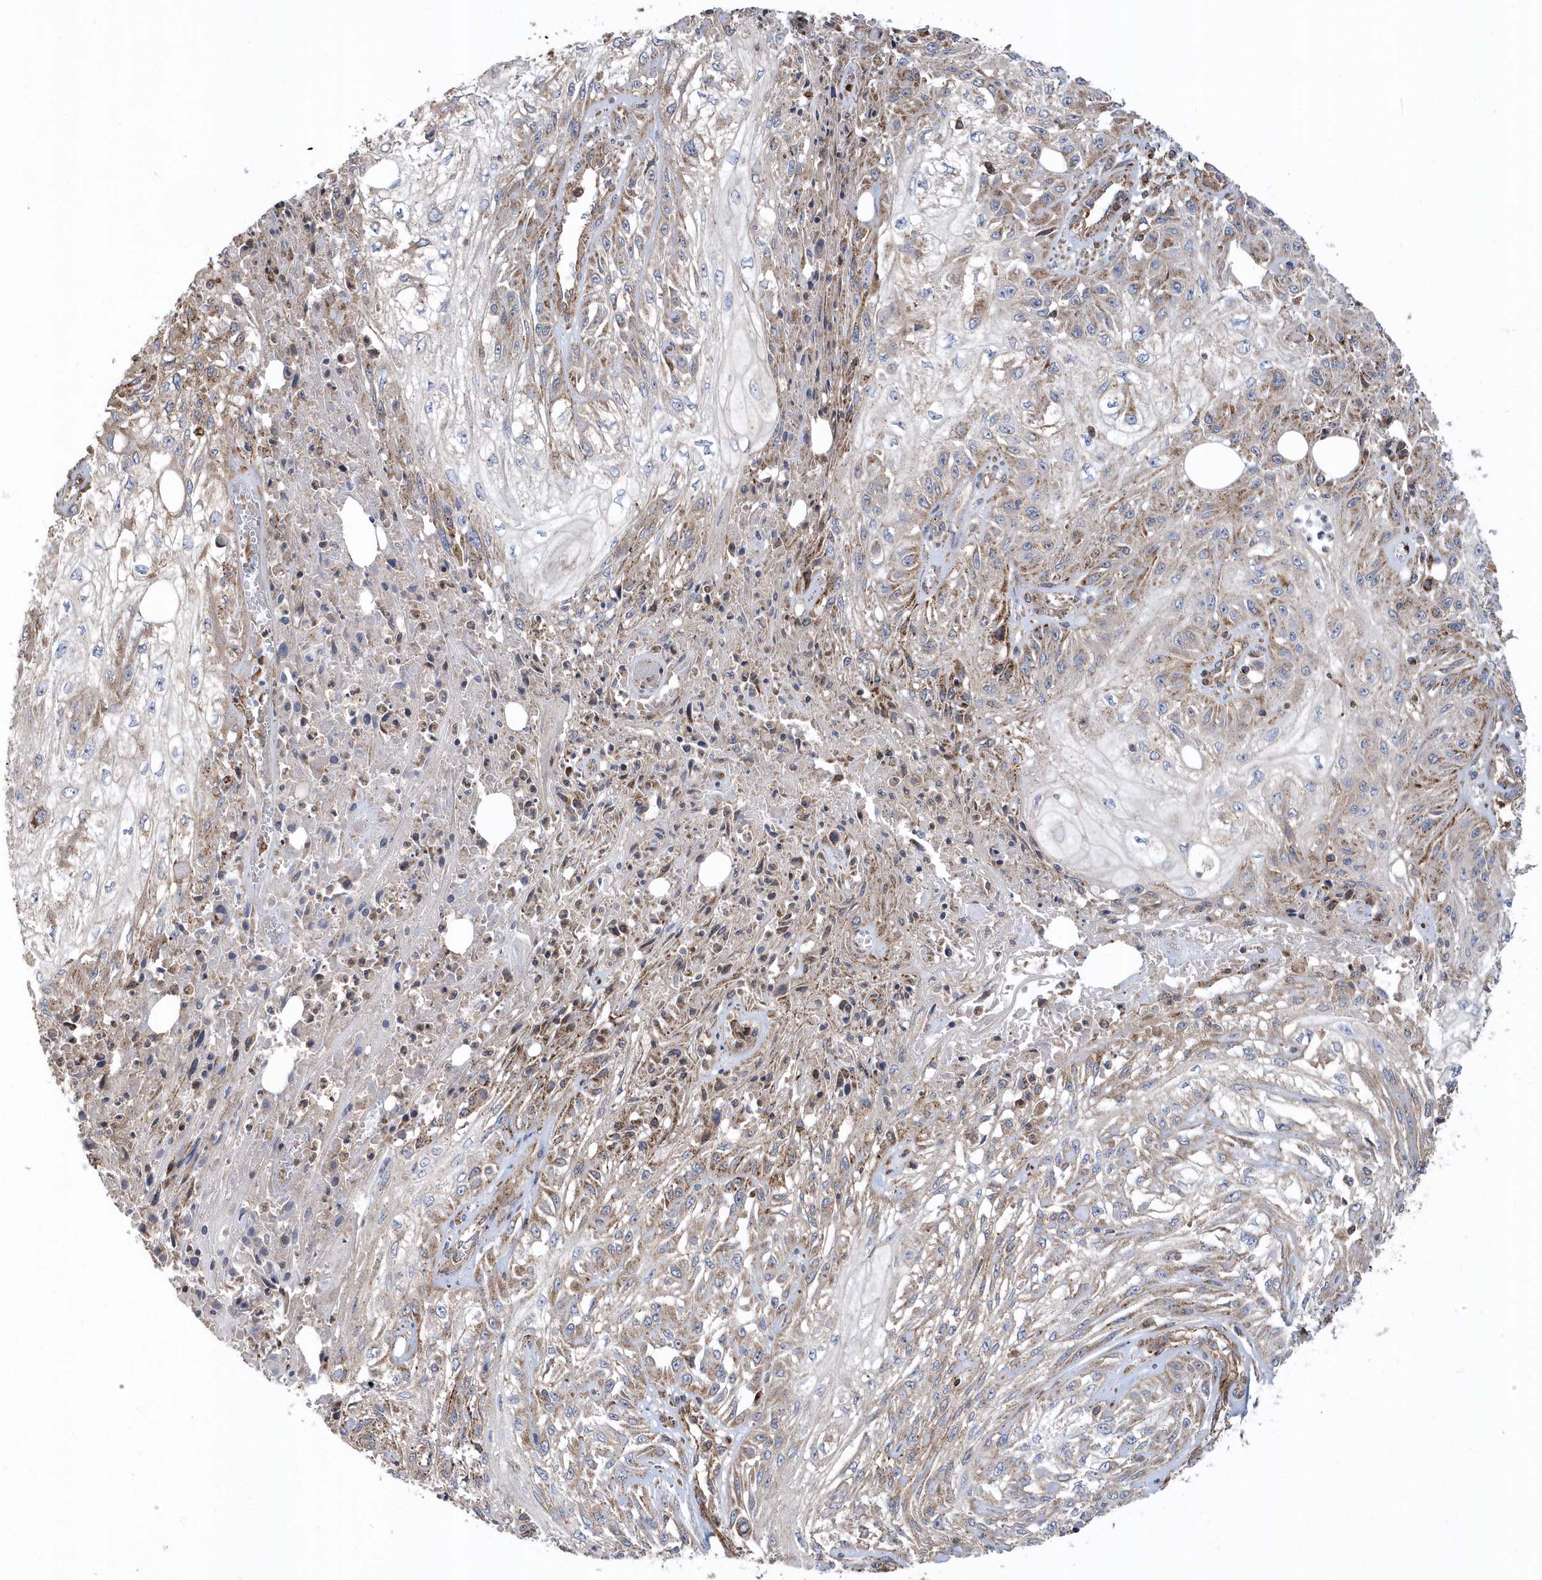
{"staining": {"intensity": "moderate", "quantity": "25%-75%", "location": "cytoplasmic/membranous"}, "tissue": "skin cancer", "cell_type": "Tumor cells", "image_type": "cancer", "snomed": [{"axis": "morphology", "description": "Squamous cell carcinoma, NOS"}, {"axis": "morphology", "description": "Squamous cell carcinoma, metastatic, NOS"}, {"axis": "topography", "description": "Skin"}, {"axis": "topography", "description": "Lymph node"}], "caption": "A histopathology image of human skin cancer (metastatic squamous cell carcinoma) stained for a protein exhibits moderate cytoplasmic/membranous brown staining in tumor cells. (DAB (3,3'-diaminobenzidine) = brown stain, brightfield microscopy at high magnification).", "gene": "TRAIP", "patient": {"sex": "male", "age": 75}}